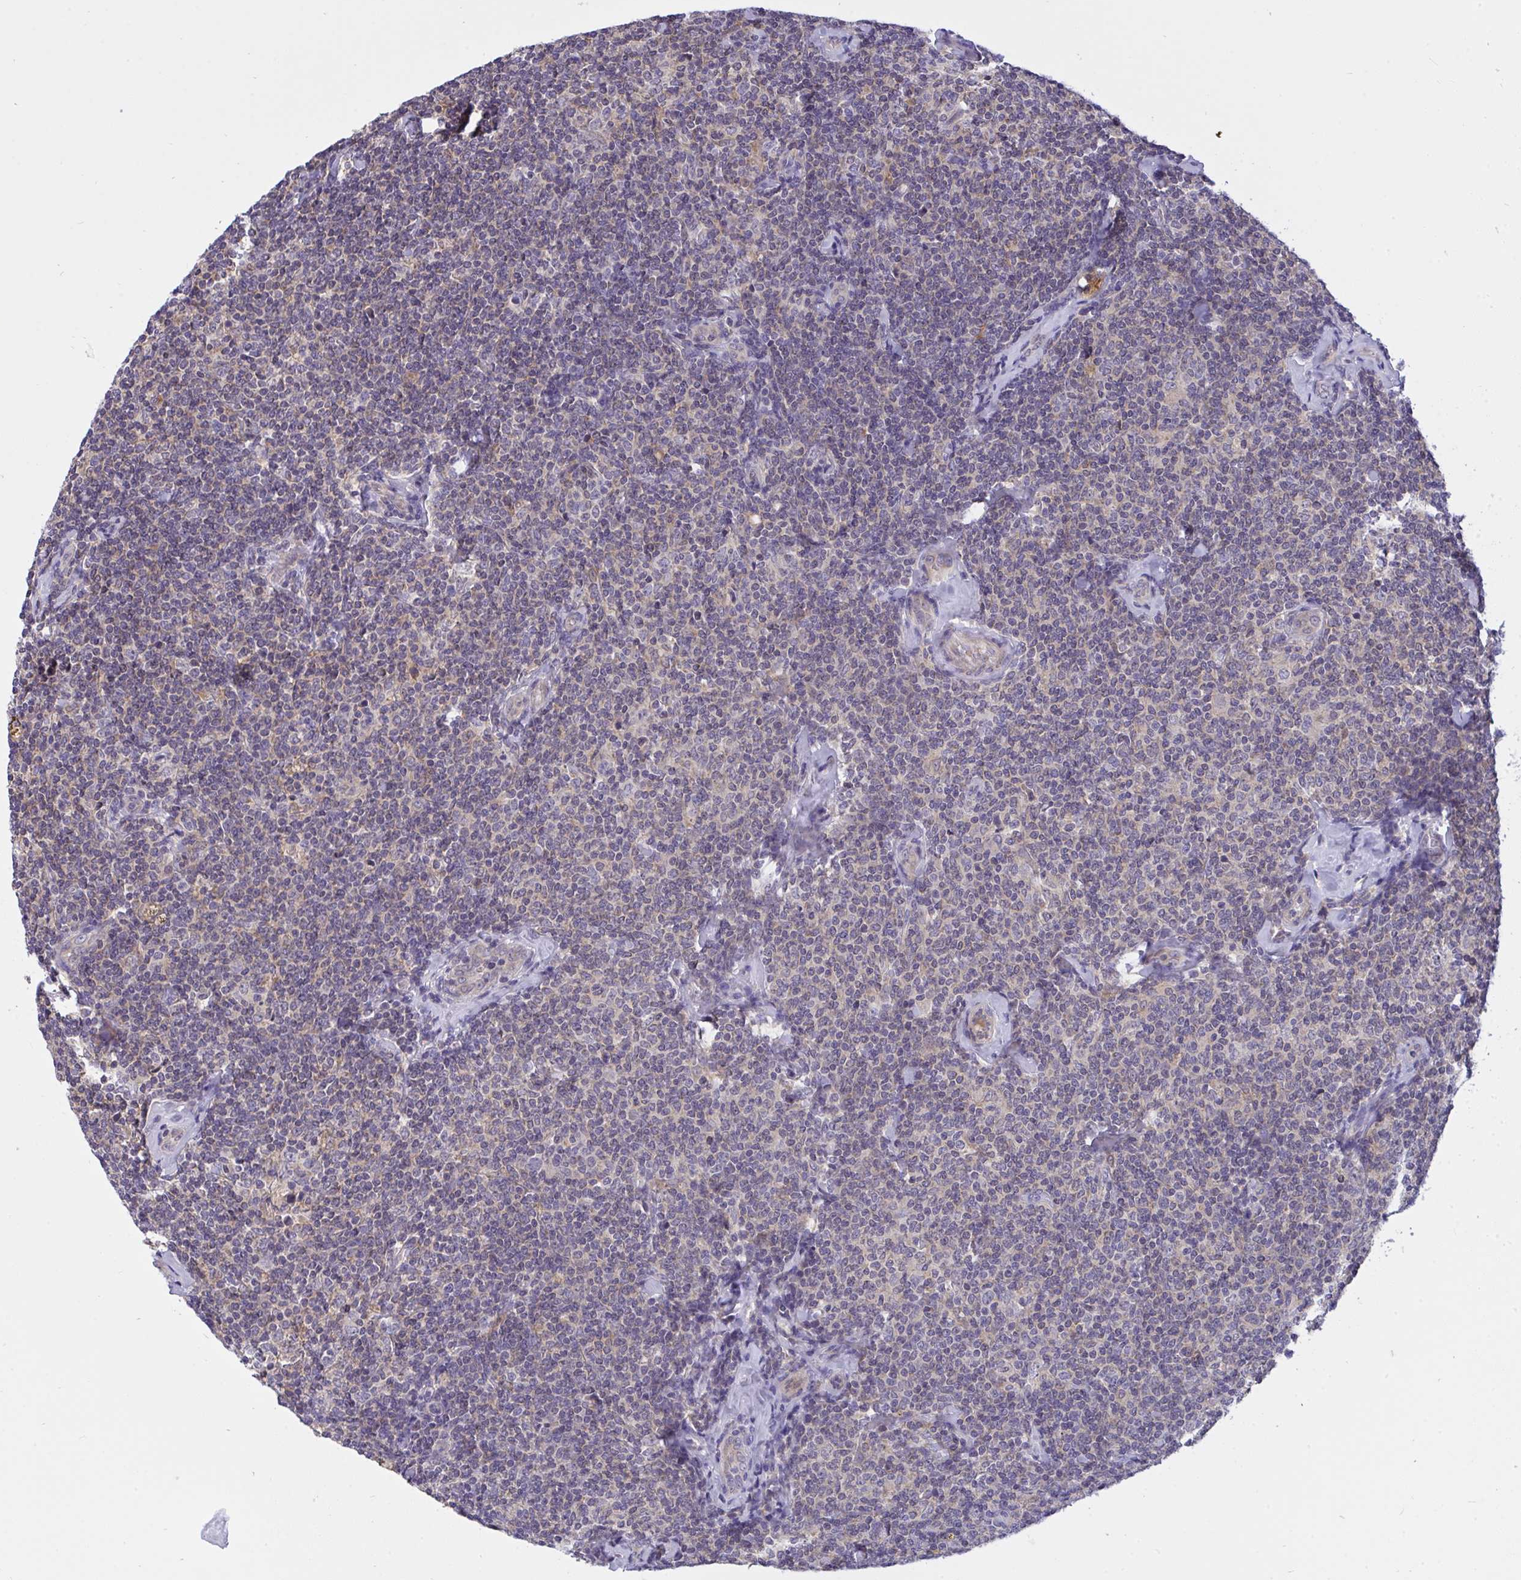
{"staining": {"intensity": "negative", "quantity": "none", "location": "none"}, "tissue": "lymphoma", "cell_type": "Tumor cells", "image_type": "cancer", "snomed": [{"axis": "morphology", "description": "Malignant lymphoma, non-Hodgkin's type, Low grade"}, {"axis": "topography", "description": "Lymph node"}], "caption": "IHC histopathology image of neoplastic tissue: human malignant lymphoma, non-Hodgkin's type (low-grade) stained with DAB shows no significant protein positivity in tumor cells. The staining was performed using DAB (3,3'-diaminobenzidine) to visualize the protein expression in brown, while the nuclei were stained in blue with hematoxylin (Magnification: 20x).", "gene": "C19orf54", "patient": {"sex": "female", "age": 56}}